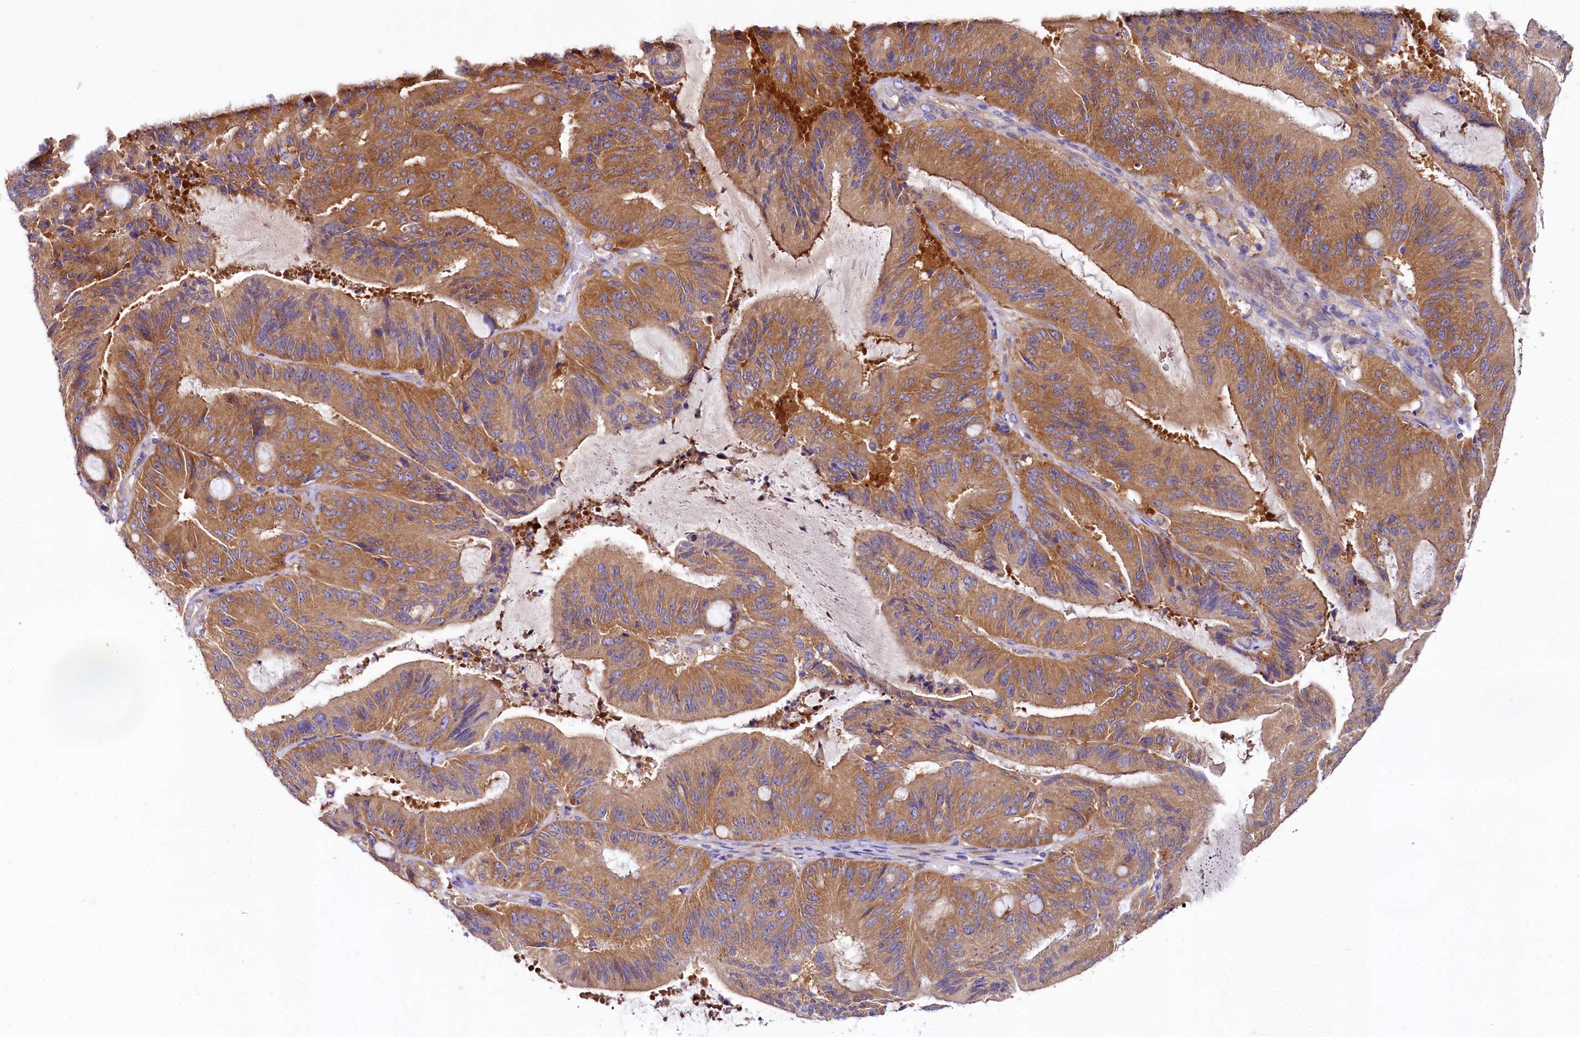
{"staining": {"intensity": "moderate", "quantity": ">75%", "location": "cytoplasmic/membranous"}, "tissue": "liver cancer", "cell_type": "Tumor cells", "image_type": "cancer", "snomed": [{"axis": "morphology", "description": "Normal tissue, NOS"}, {"axis": "morphology", "description": "Cholangiocarcinoma"}, {"axis": "topography", "description": "Liver"}, {"axis": "topography", "description": "Peripheral nerve tissue"}], "caption": "Cholangiocarcinoma (liver) stained for a protein exhibits moderate cytoplasmic/membranous positivity in tumor cells.", "gene": "QARS1", "patient": {"sex": "female", "age": 73}}